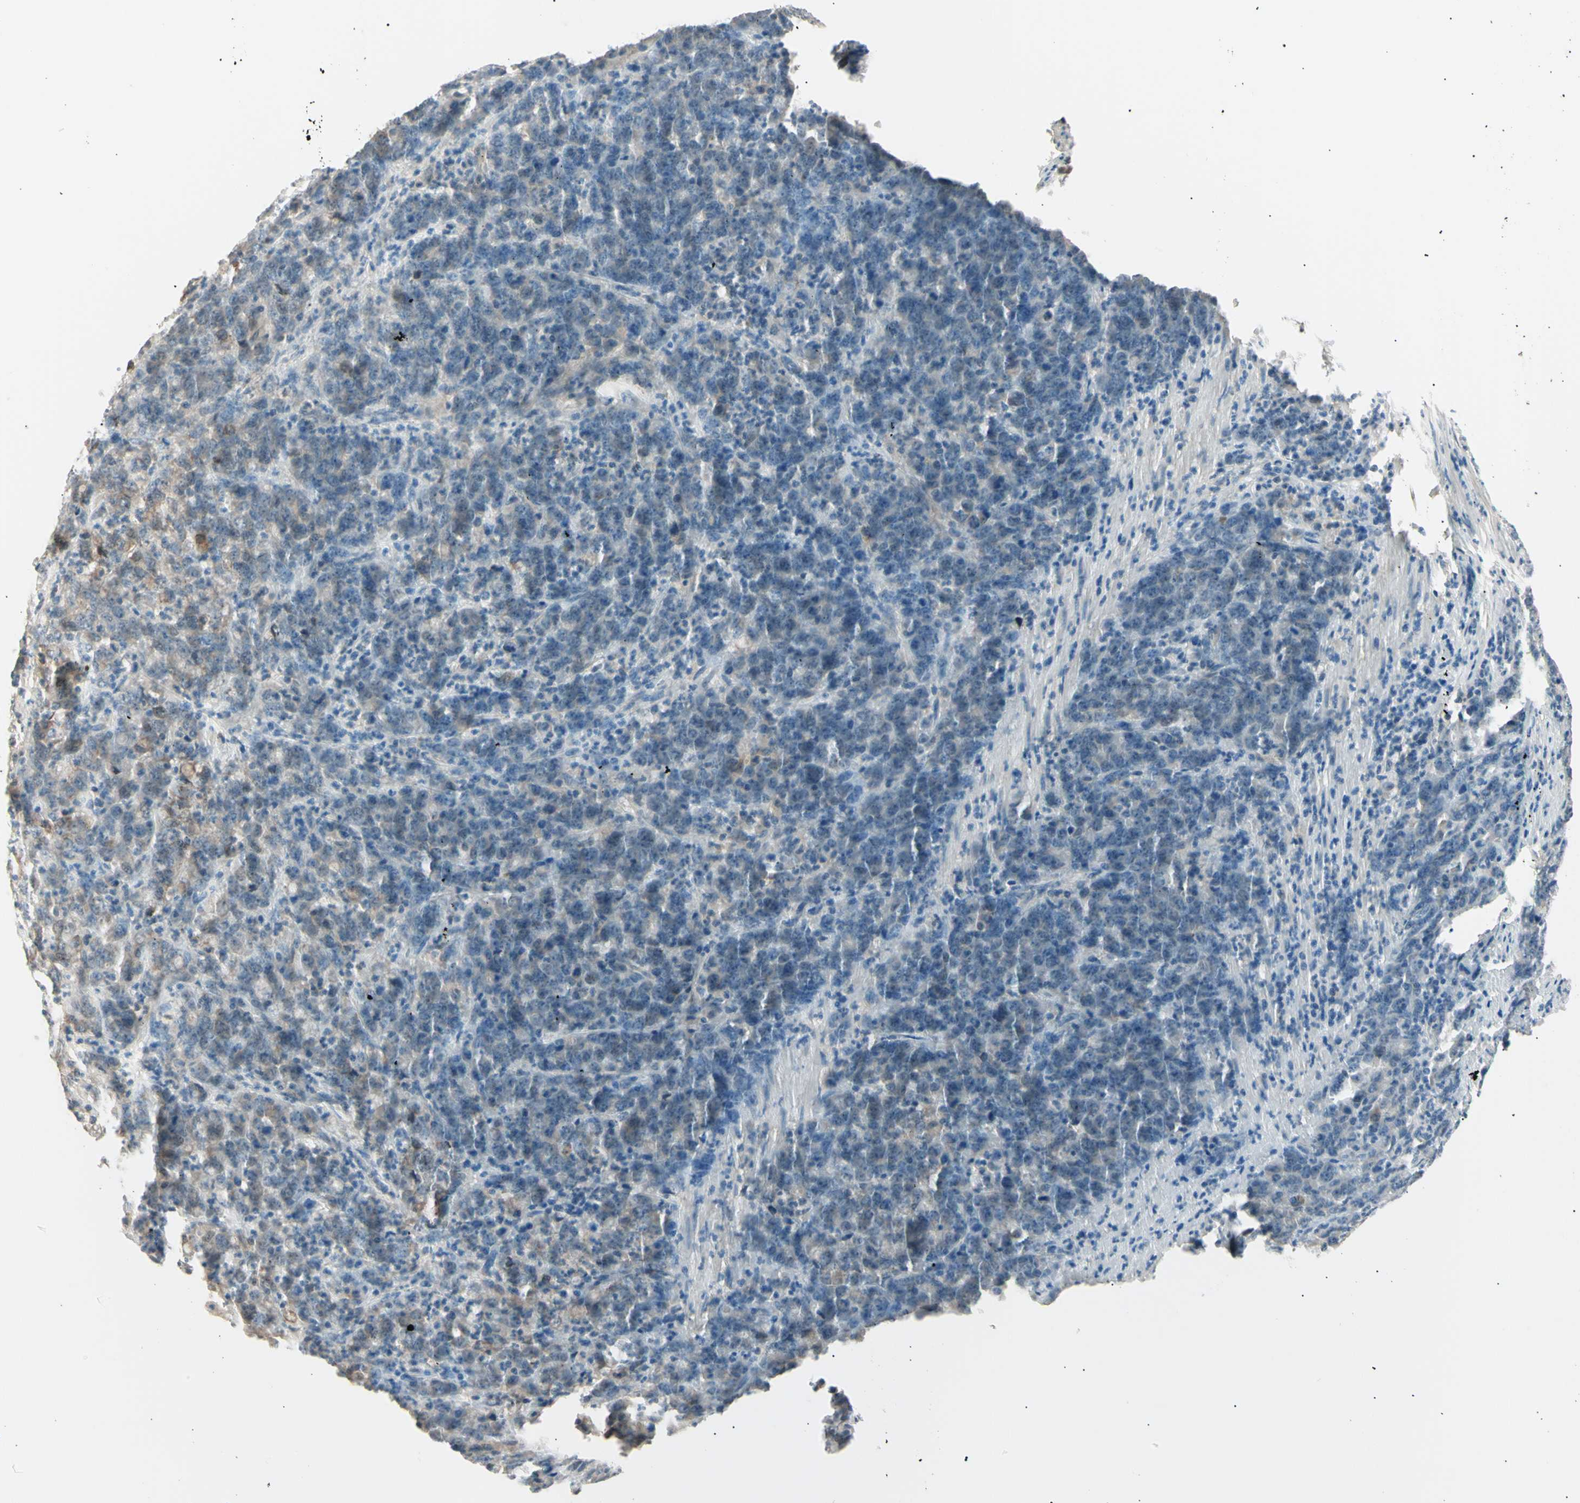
{"staining": {"intensity": "weak", "quantity": "<25%", "location": "cytoplasmic/membranous"}, "tissue": "stomach cancer", "cell_type": "Tumor cells", "image_type": "cancer", "snomed": [{"axis": "morphology", "description": "Adenocarcinoma, NOS"}, {"axis": "topography", "description": "Stomach, lower"}], "caption": "This histopathology image is of stomach cancer (adenocarcinoma) stained with immunohistochemistry (IHC) to label a protein in brown with the nuclei are counter-stained blue. There is no expression in tumor cells.", "gene": "LHPP", "patient": {"sex": "female", "age": 71}}